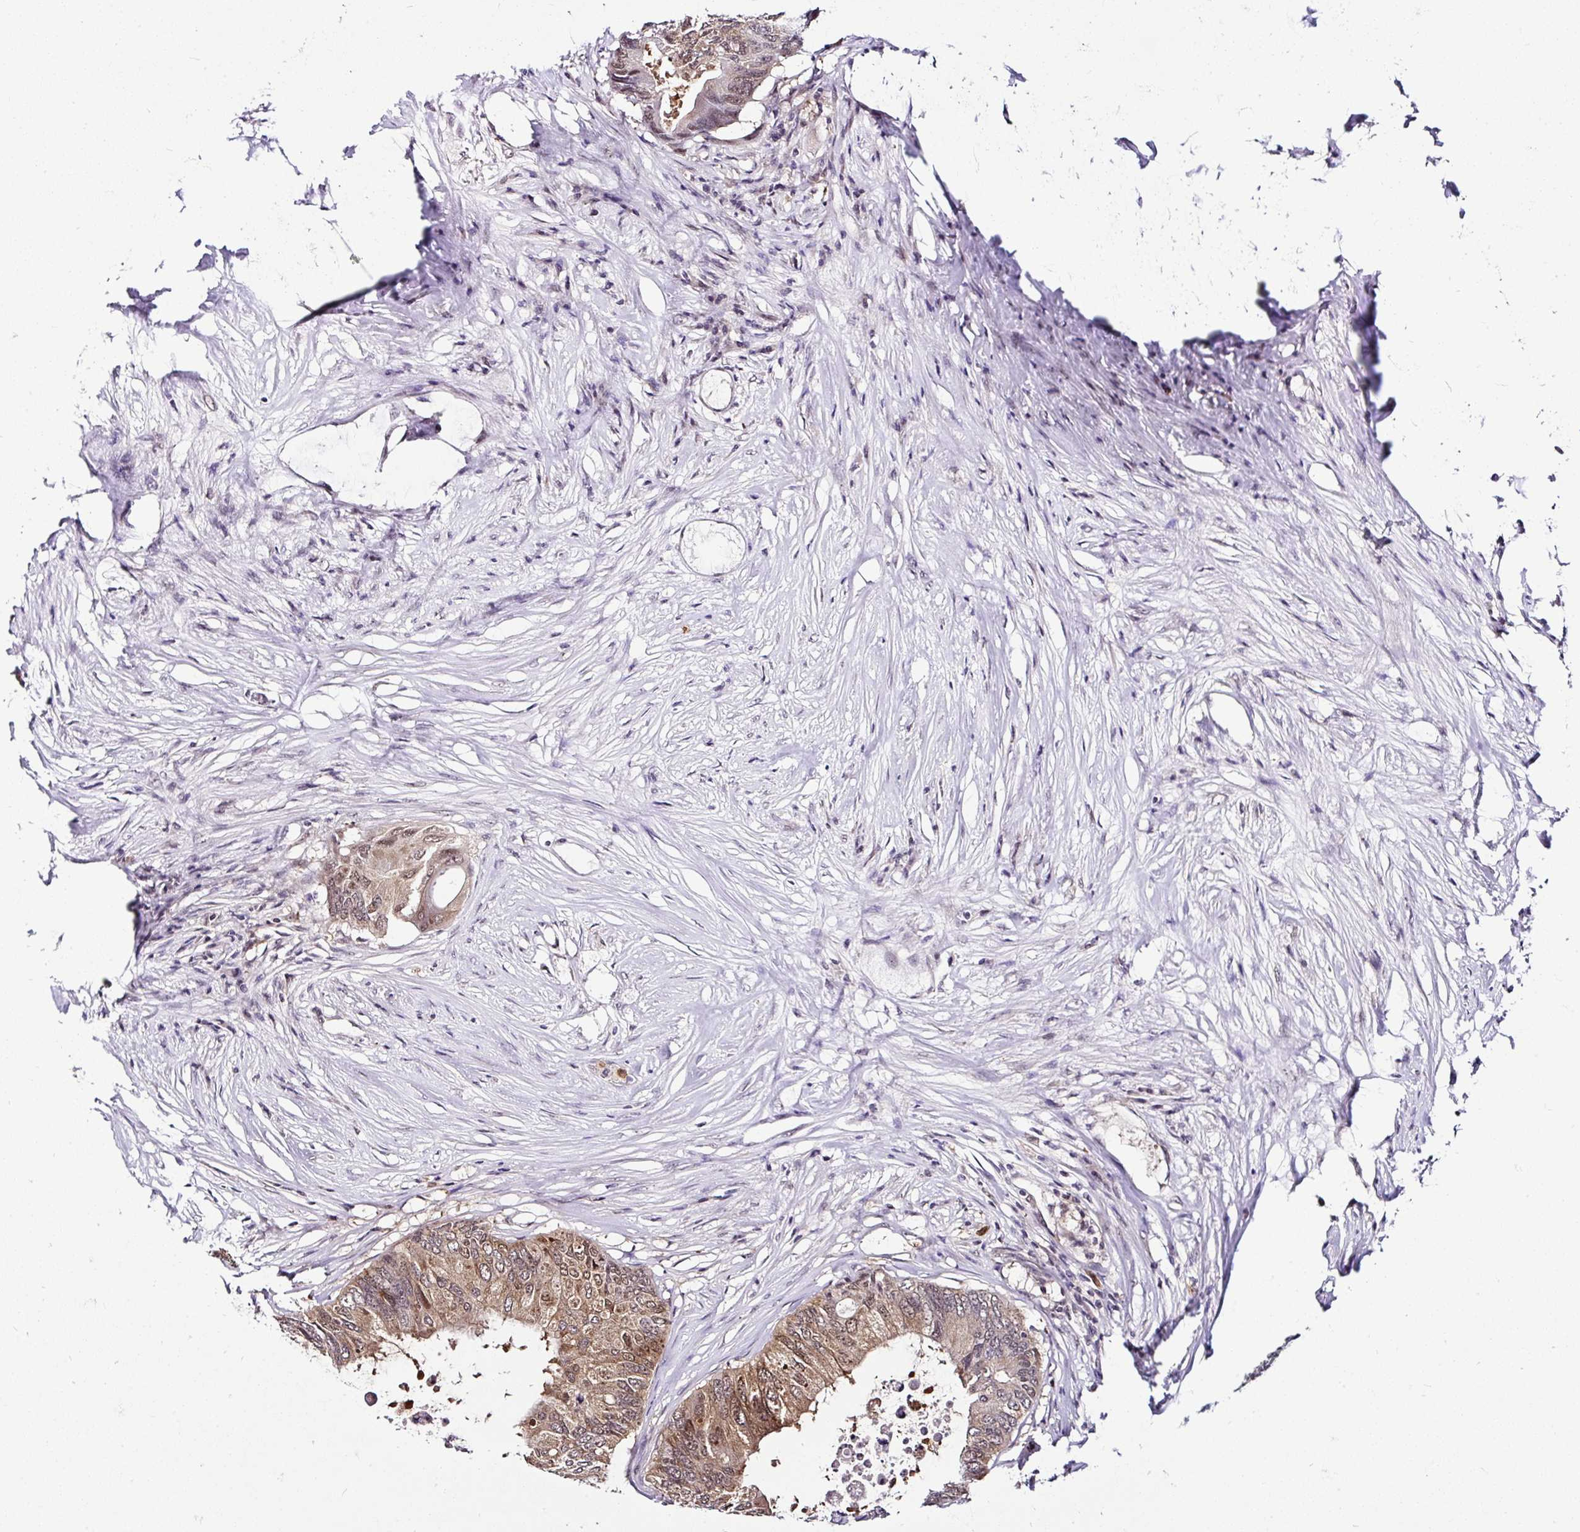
{"staining": {"intensity": "moderate", "quantity": ">75%", "location": "cytoplasmic/membranous,nuclear"}, "tissue": "colorectal cancer", "cell_type": "Tumor cells", "image_type": "cancer", "snomed": [{"axis": "morphology", "description": "Adenocarcinoma, NOS"}, {"axis": "topography", "description": "Colon"}], "caption": "This is a micrograph of immunohistochemistry (IHC) staining of colorectal cancer (adenocarcinoma), which shows moderate positivity in the cytoplasmic/membranous and nuclear of tumor cells.", "gene": "PIN4", "patient": {"sex": "male", "age": 71}}